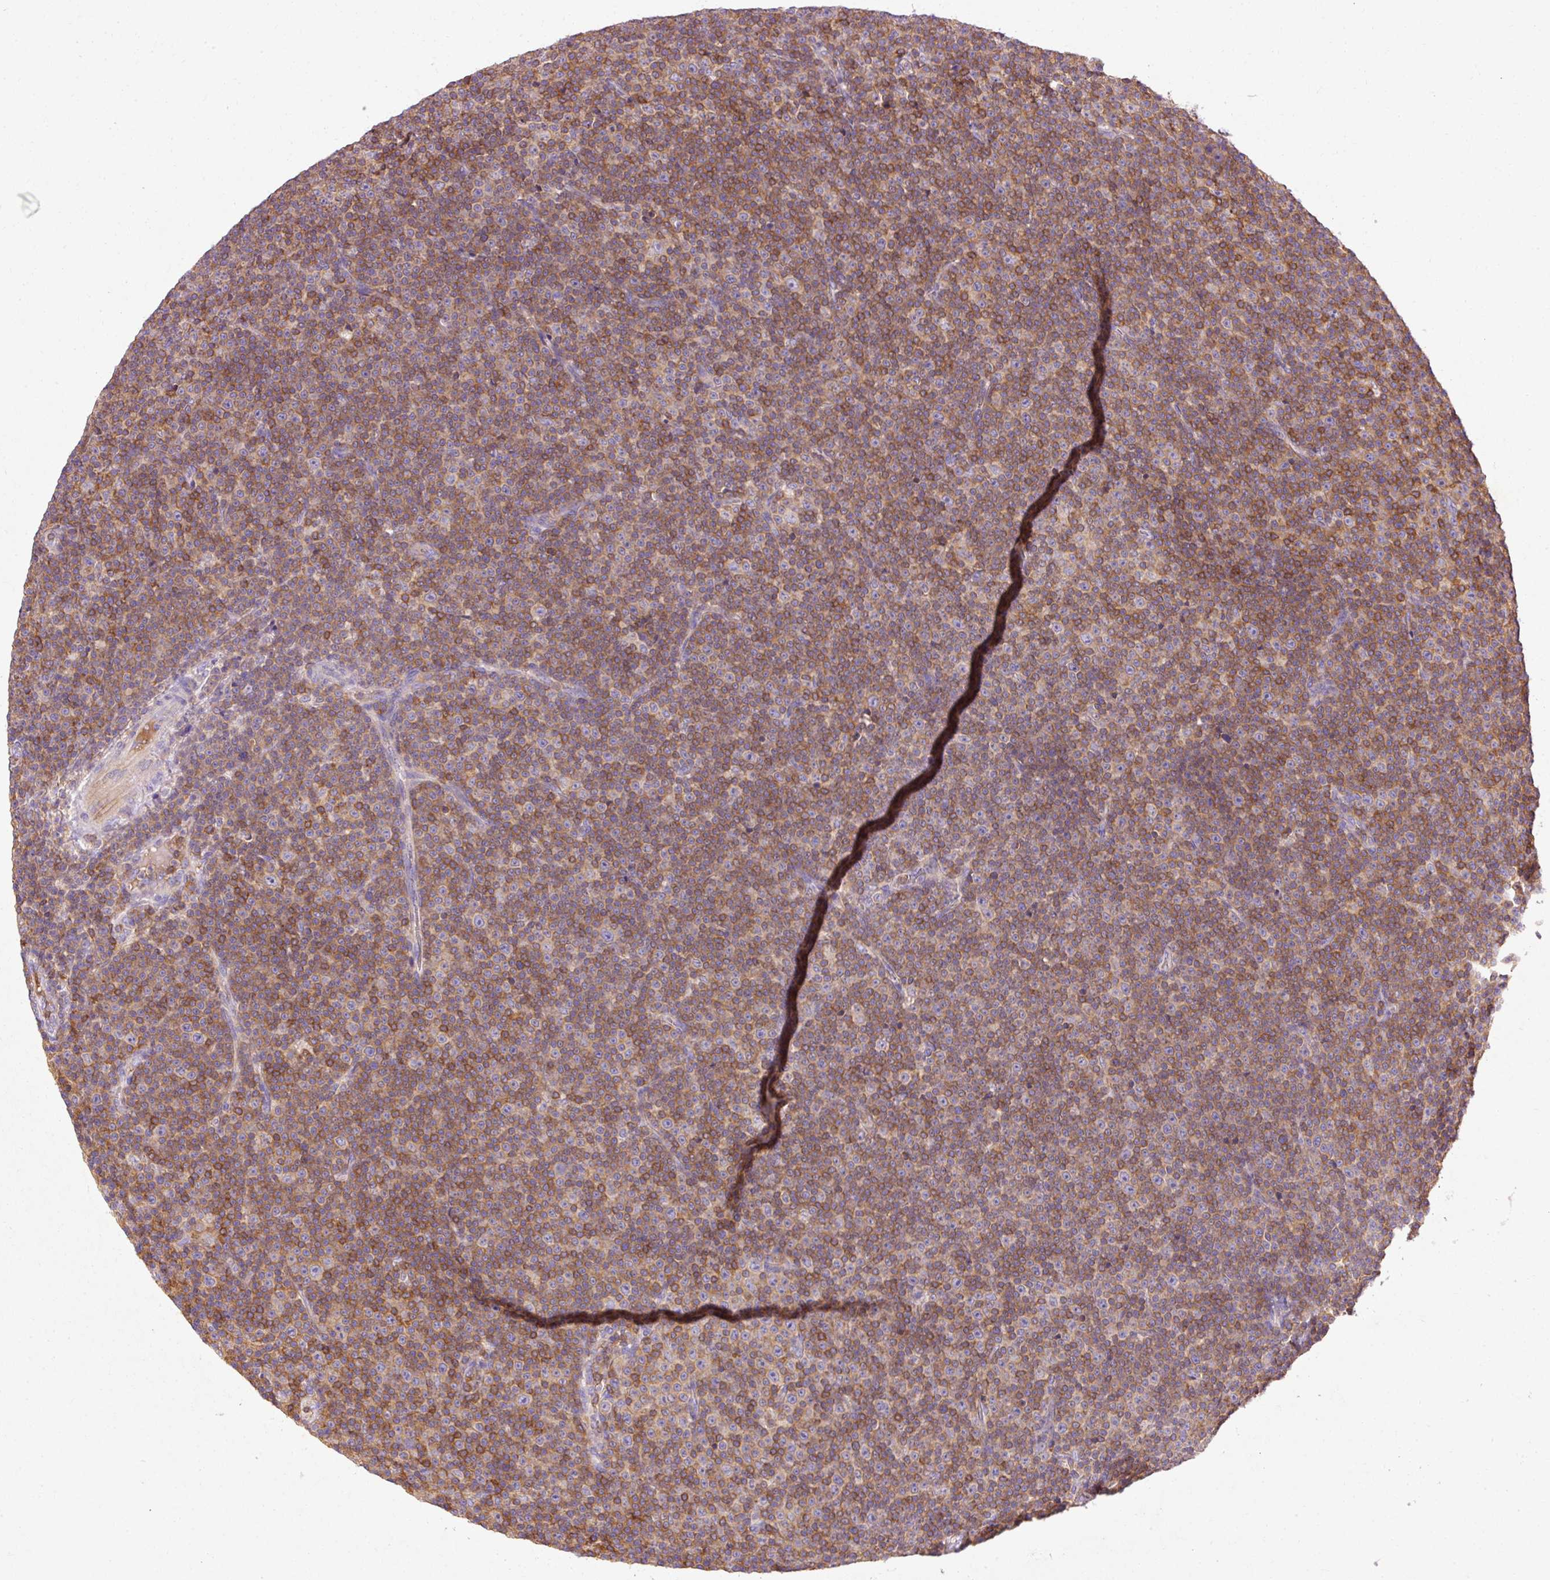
{"staining": {"intensity": "moderate", "quantity": ">75%", "location": "cytoplasmic/membranous"}, "tissue": "lymphoma", "cell_type": "Tumor cells", "image_type": "cancer", "snomed": [{"axis": "morphology", "description": "Malignant lymphoma, non-Hodgkin's type, Low grade"}, {"axis": "topography", "description": "Lymph node"}], "caption": "Tumor cells show medium levels of moderate cytoplasmic/membranous staining in about >75% of cells in human lymphoma.", "gene": "IMMT", "patient": {"sex": "female", "age": 67}}